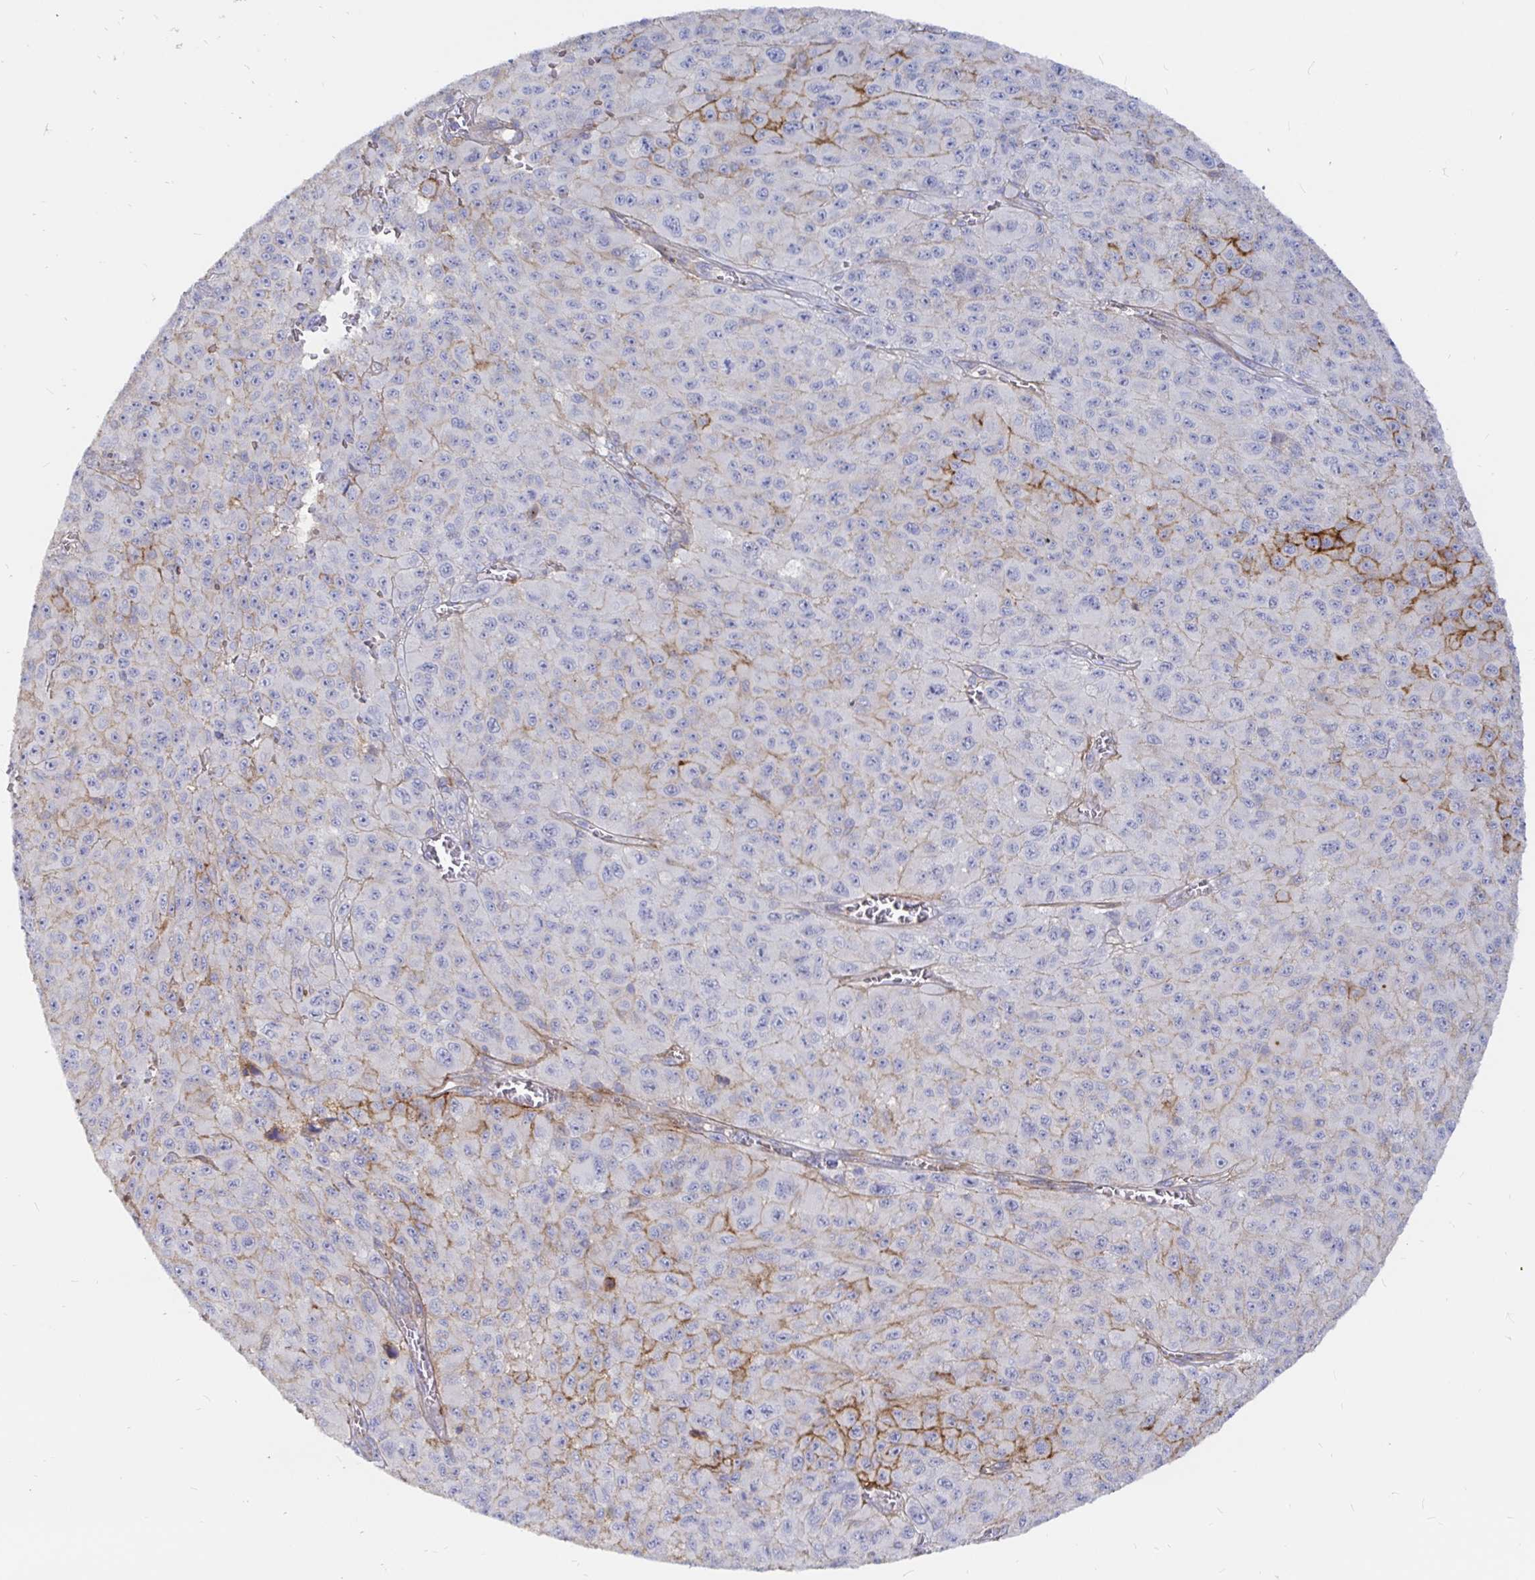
{"staining": {"intensity": "moderate", "quantity": "25%-75%", "location": "cytoplasmic/membranous"}, "tissue": "melanoma", "cell_type": "Tumor cells", "image_type": "cancer", "snomed": [{"axis": "morphology", "description": "Malignant melanoma, NOS"}, {"axis": "topography", "description": "Skin"}], "caption": "Human melanoma stained for a protein (brown) displays moderate cytoplasmic/membranous positive positivity in approximately 25%-75% of tumor cells.", "gene": "KCTD19", "patient": {"sex": "male", "age": 73}}